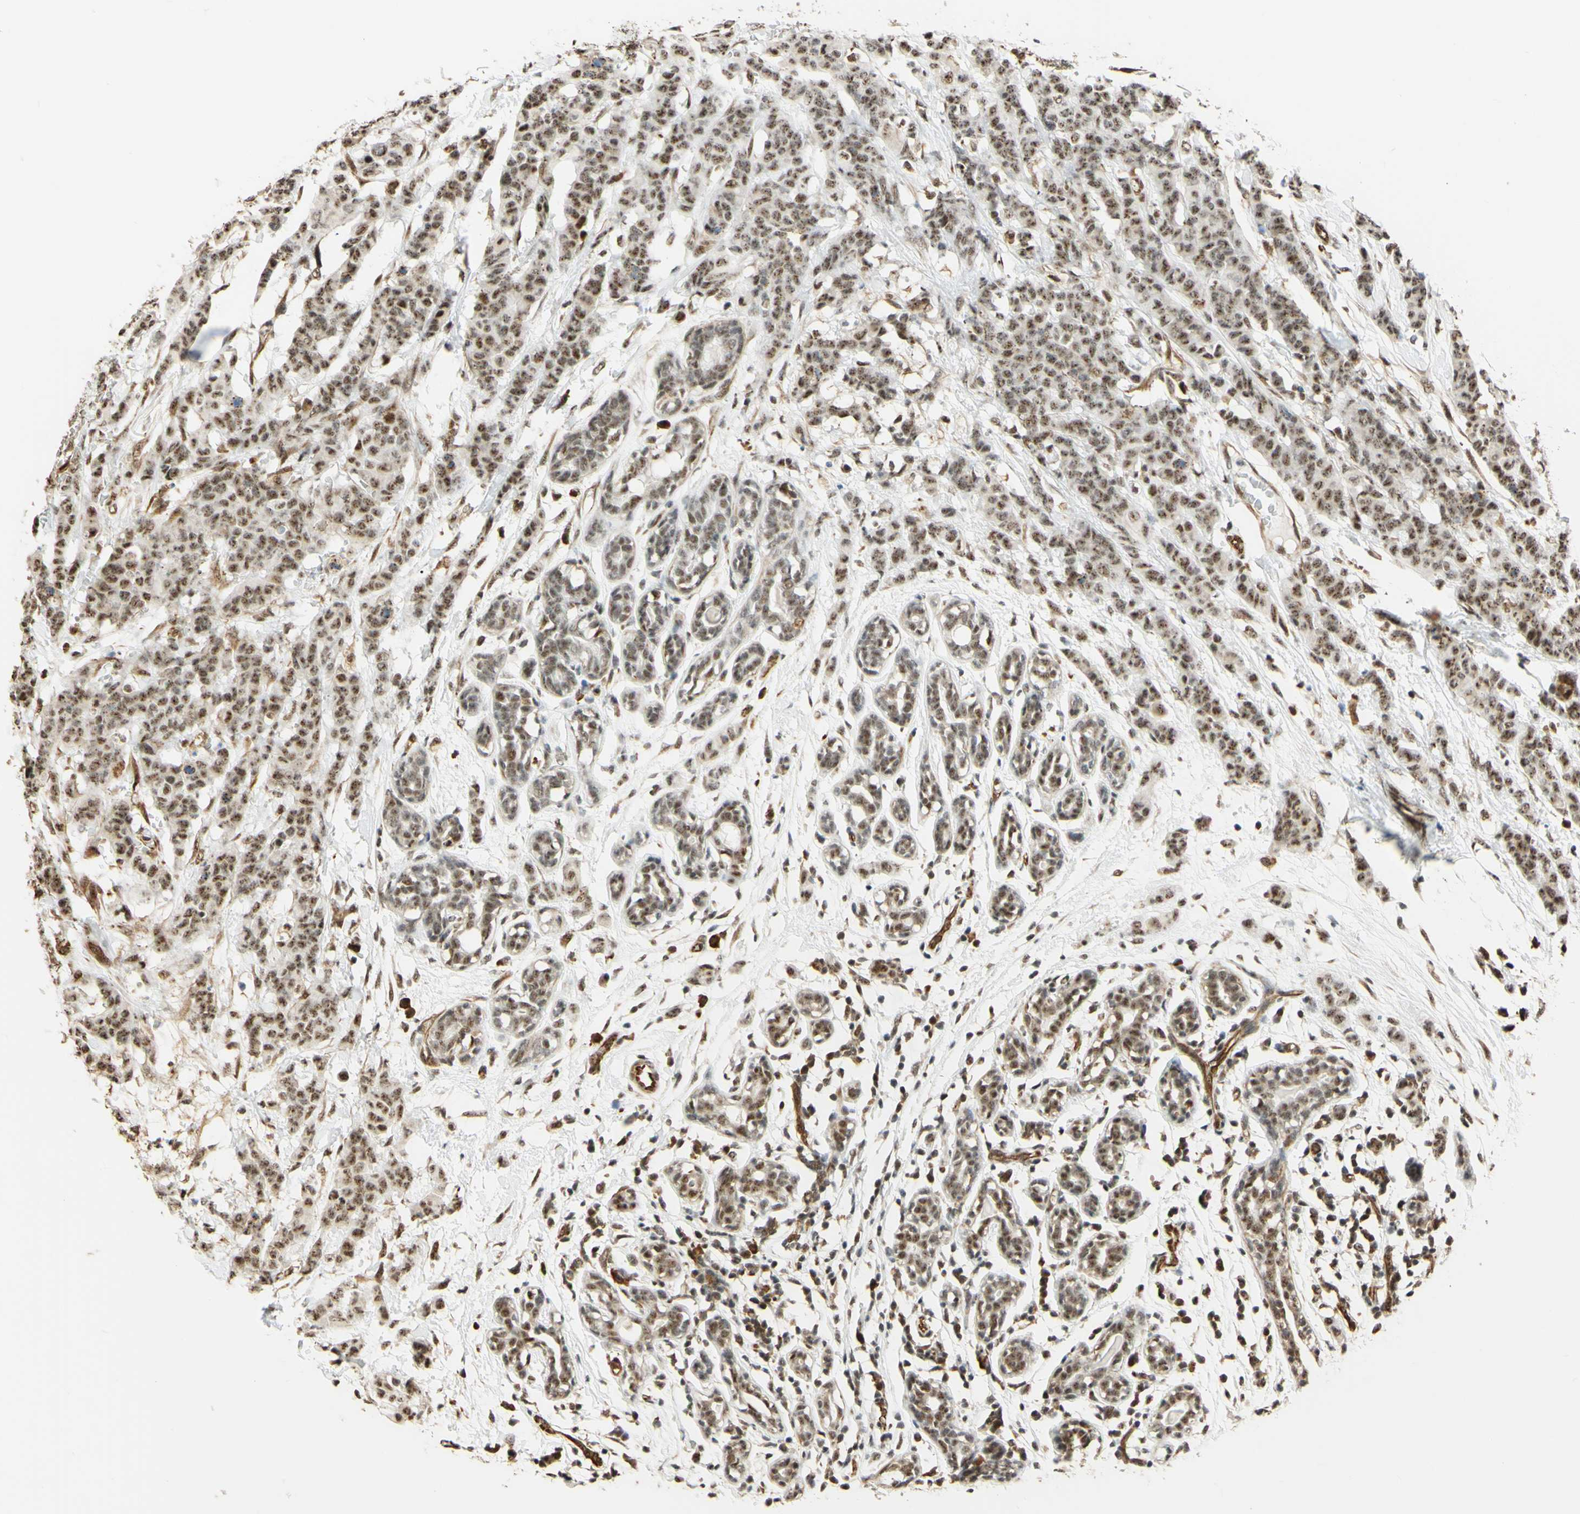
{"staining": {"intensity": "moderate", "quantity": ">75%", "location": "nuclear"}, "tissue": "breast cancer", "cell_type": "Tumor cells", "image_type": "cancer", "snomed": [{"axis": "morphology", "description": "Normal tissue, NOS"}, {"axis": "morphology", "description": "Duct carcinoma"}, {"axis": "topography", "description": "Breast"}], "caption": "About >75% of tumor cells in human invasive ductal carcinoma (breast) exhibit moderate nuclear protein expression as visualized by brown immunohistochemical staining.", "gene": "SAP18", "patient": {"sex": "female", "age": 40}}